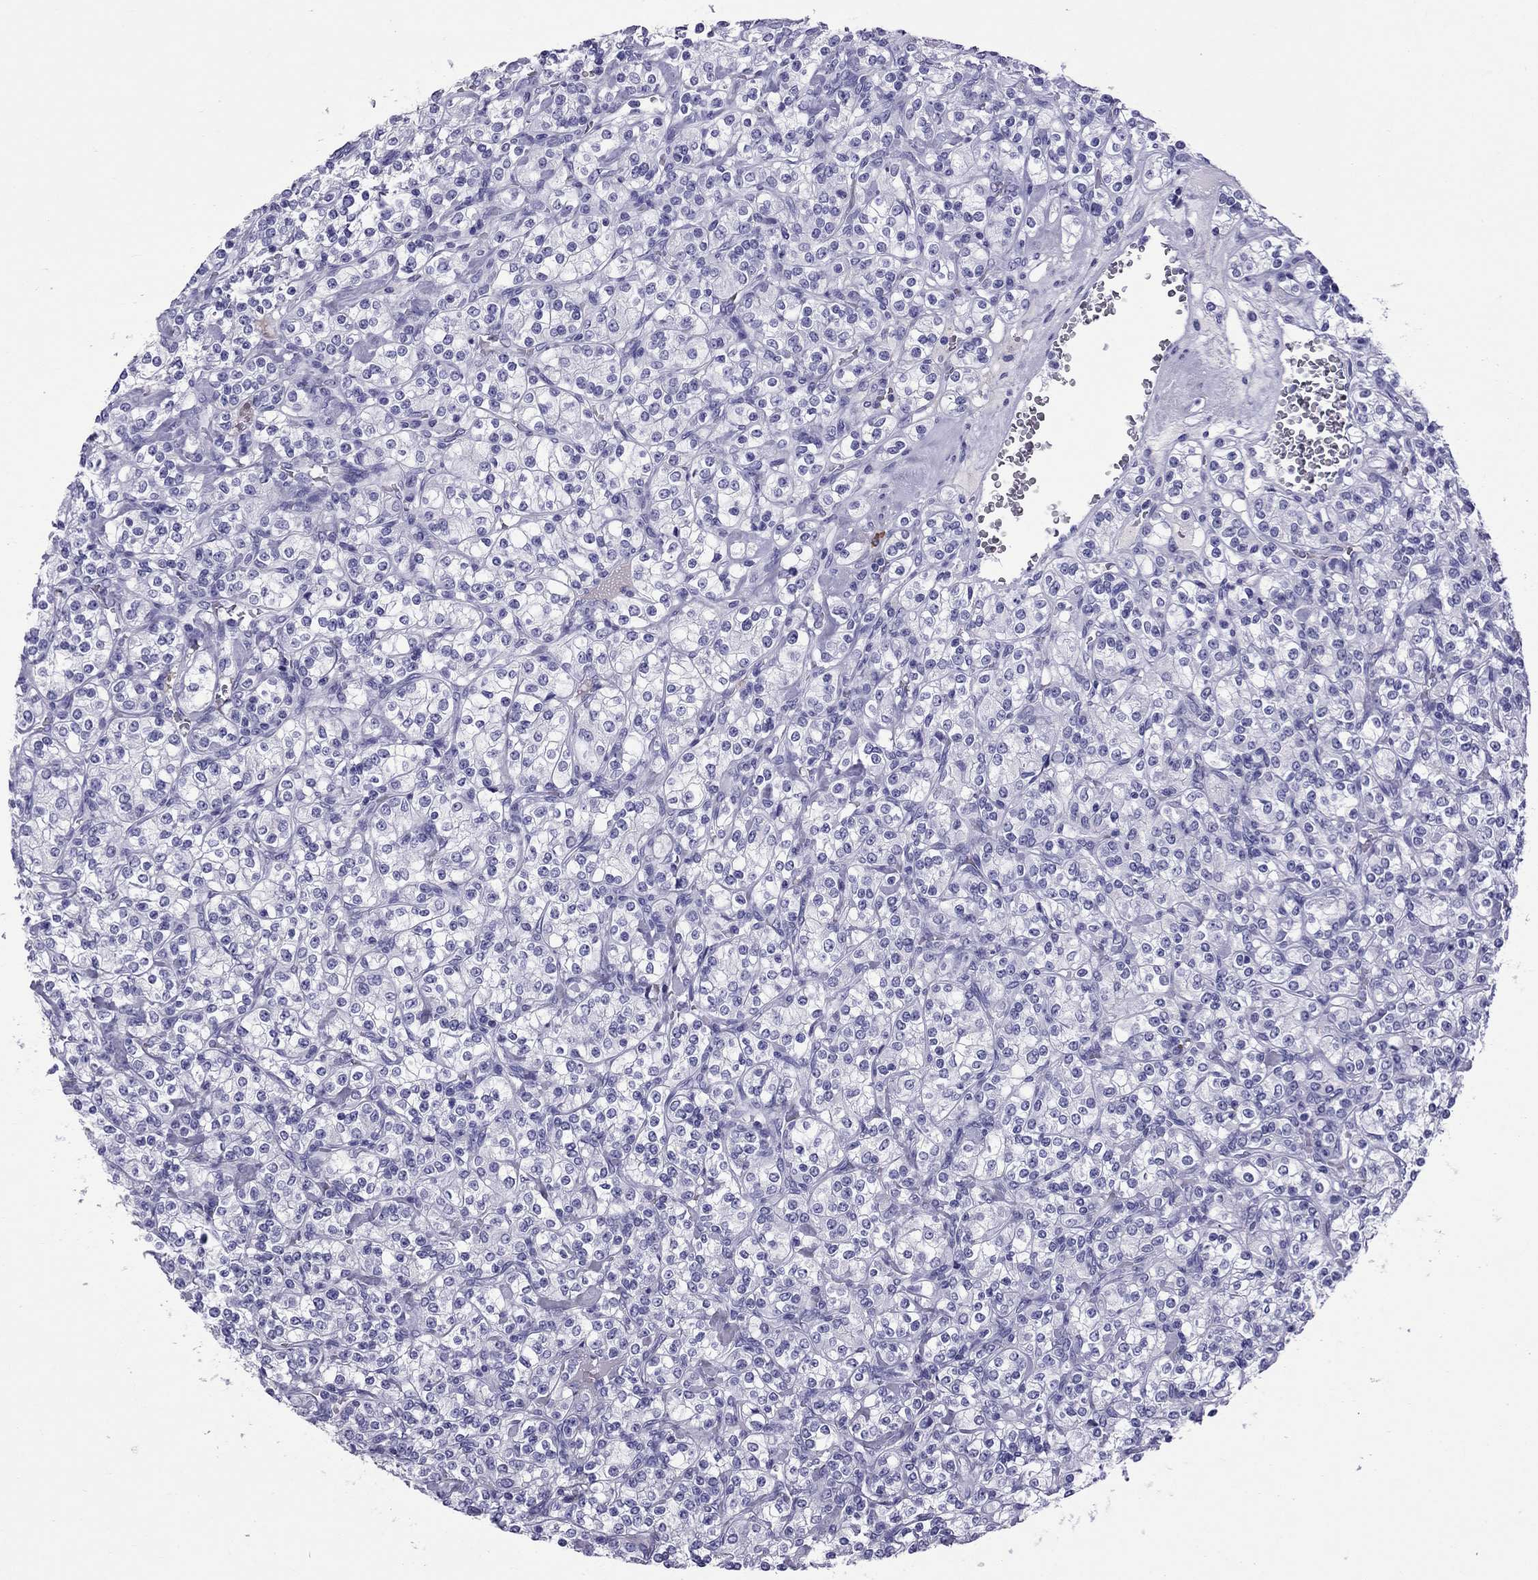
{"staining": {"intensity": "negative", "quantity": "none", "location": "none"}, "tissue": "renal cancer", "cell_type": "Tumor cells", "image_type": "cancer", "snomed": [{"axis": "morphology", "description": "Adenocarcinoma, NOS"}, {"axis": "topography", "description": "Kidney"}], "caption": "A photomicrograph of renal cancer (adenocarcinoma) stained for a protein shows no brown staining in tumor cells.", "gene": "SCART1", "patient": {"sex": "male", "age": 77}}